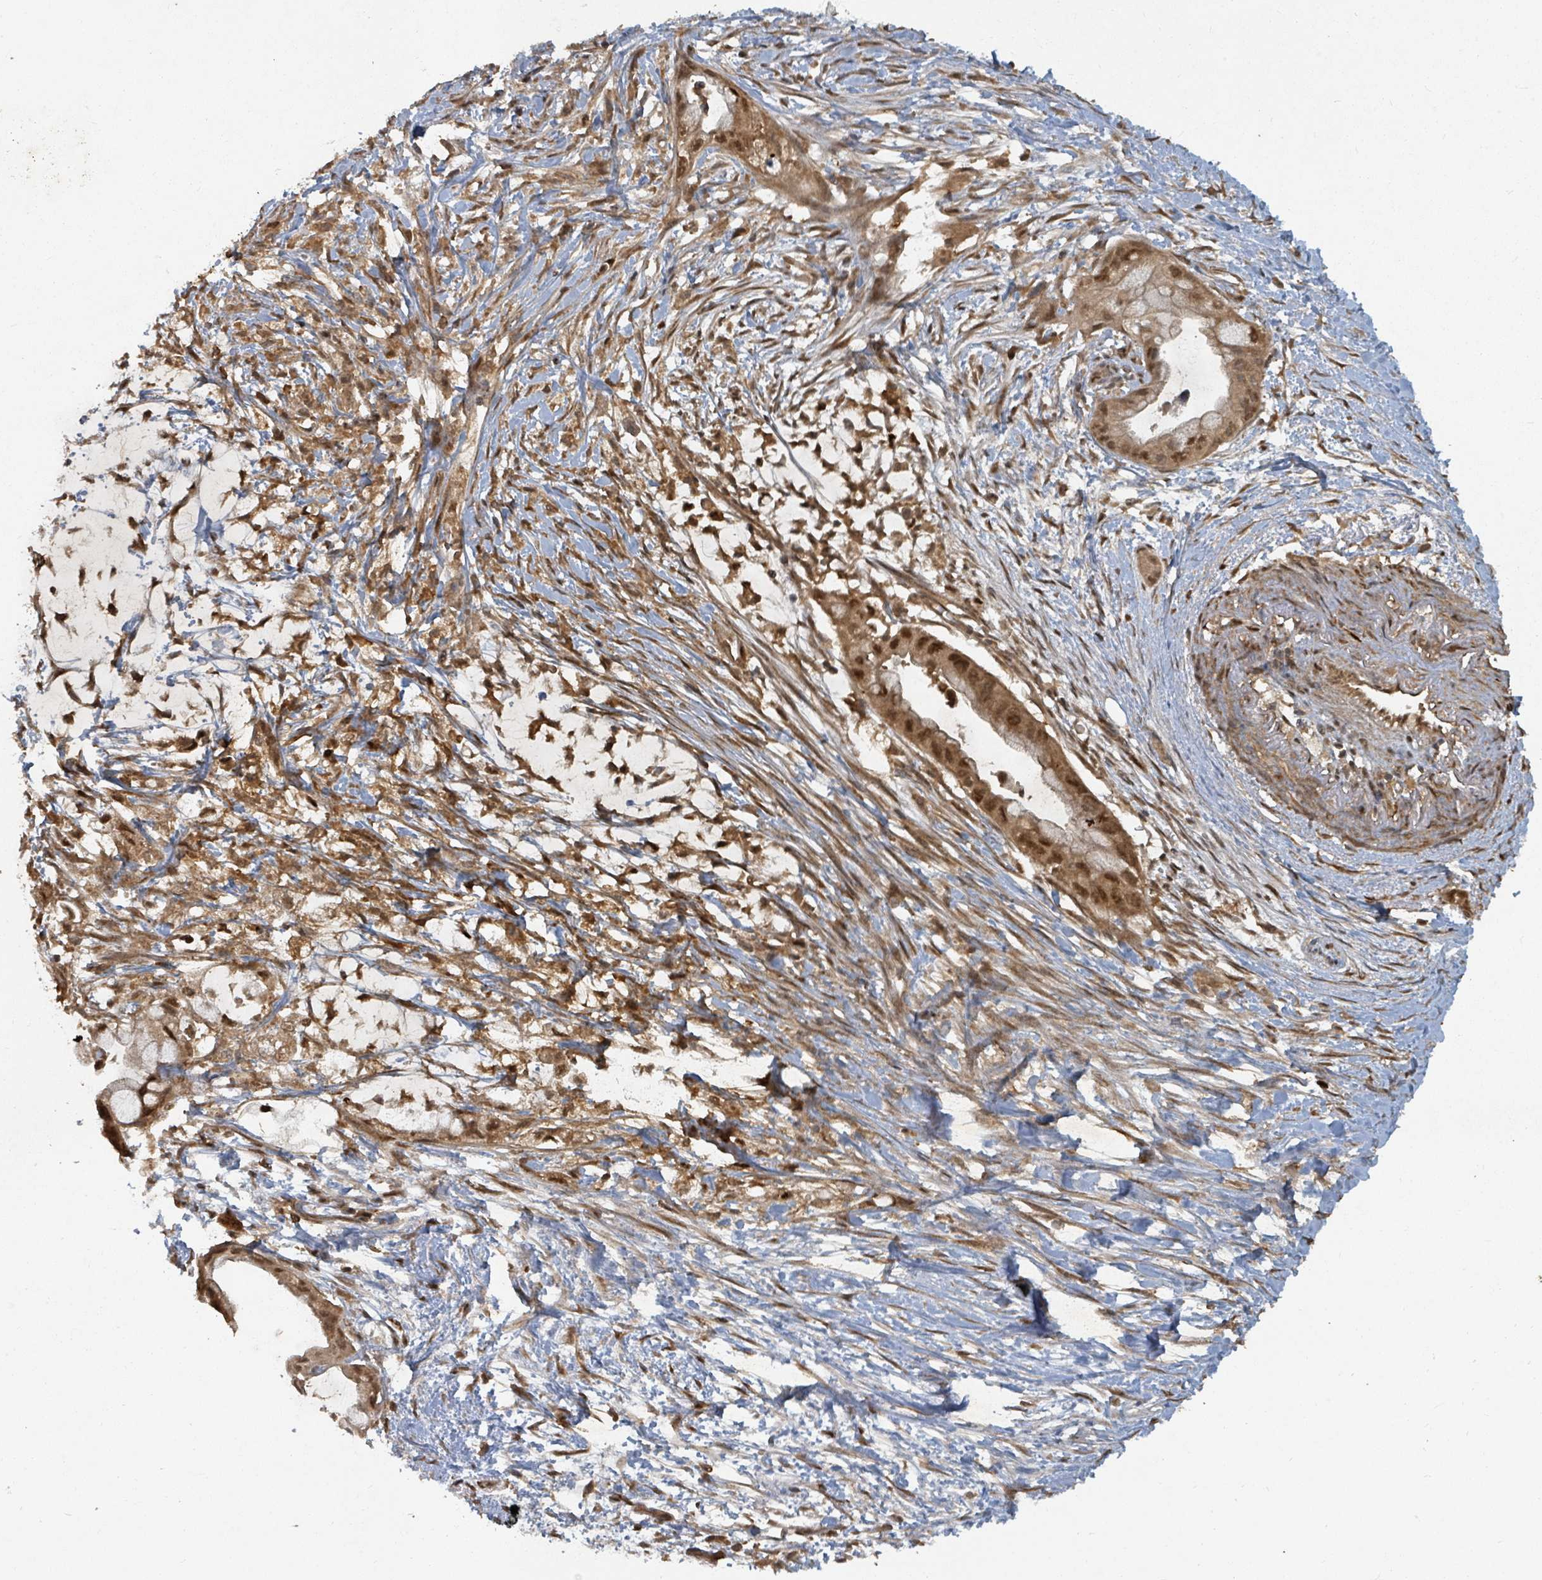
{"staining": {"intensity": "strong", "quantity": ">75%", "location": "cytoplasmic/membranous,nuclear"}, "tissue": "pancreatic cancer", "cell_type": "Tumor cells", "image_type": "cancer", "snomed": [{"axis": "morphology", "description": "Adenocarcinoma, NOS"}, {"axis": "topography", "description": "Pancreas"}], "caption": "The immunohistochemical stain labels strong cytoplasmic/membranous and nuclear positivity in tumor cells of pancreatic cancer tissue.", "gene": "KDM4E", "patient": {"sex": "male", "age": 48}}